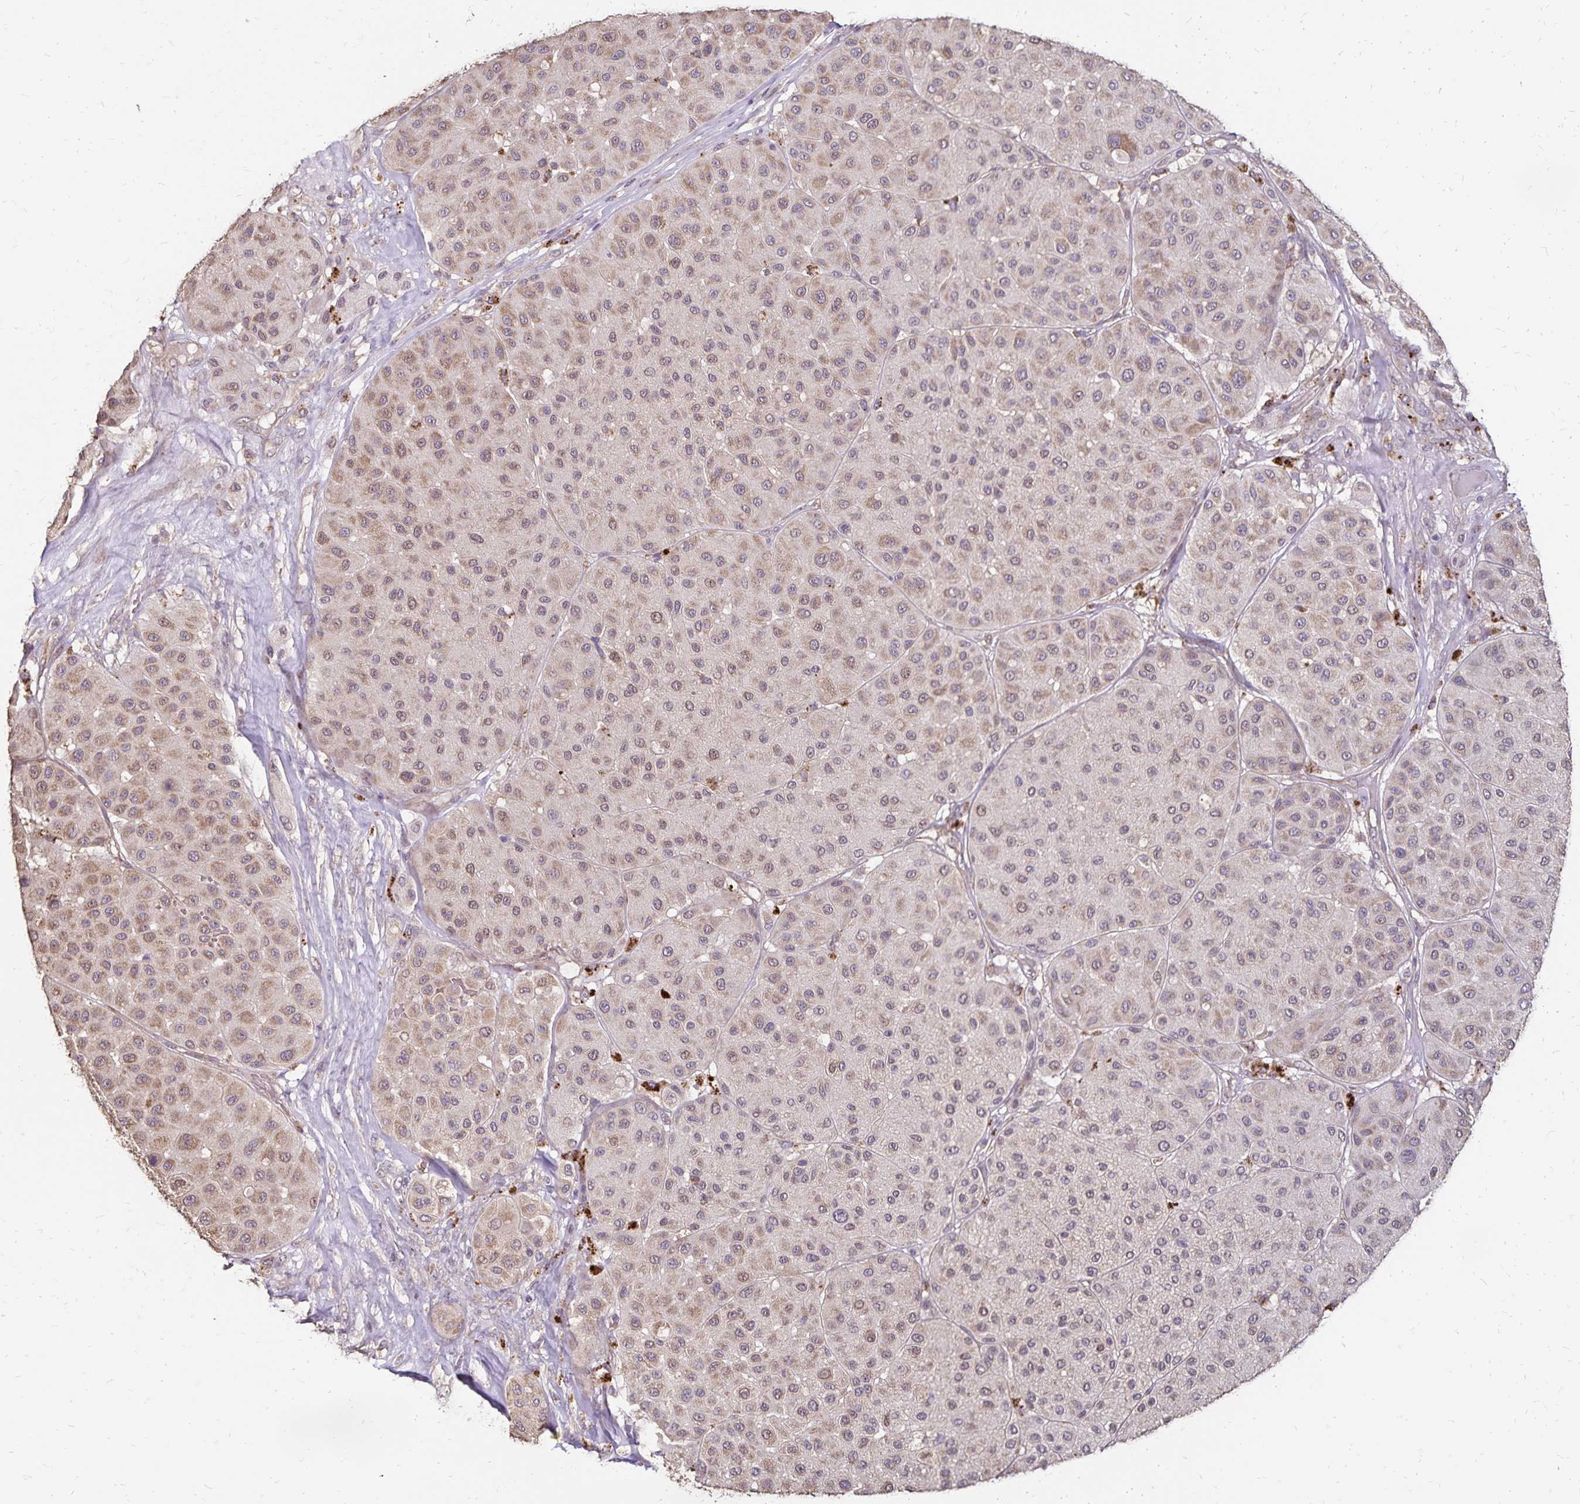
{"staining": {"intensity": "weak", "quantity": "25%-75%", "location": "cytoplasmic/membranous"}, "tissue": "melanoma", "cell_type": "Tumor cells", "image_type": "cancer", "snomed": [{"axis": "morphology", "description": "Malignant melanoma, Metastatic site"}, {"axis": "topography", "description": "Smooth muscle"}], "caption": "Protein staining of melanoma tissue demonstrates weak cytoplasmic/membranous positivity in about 25%-75% of tumor cells.", "gene": "EMC10", "patient": {"sex": "male", "age": 41}}